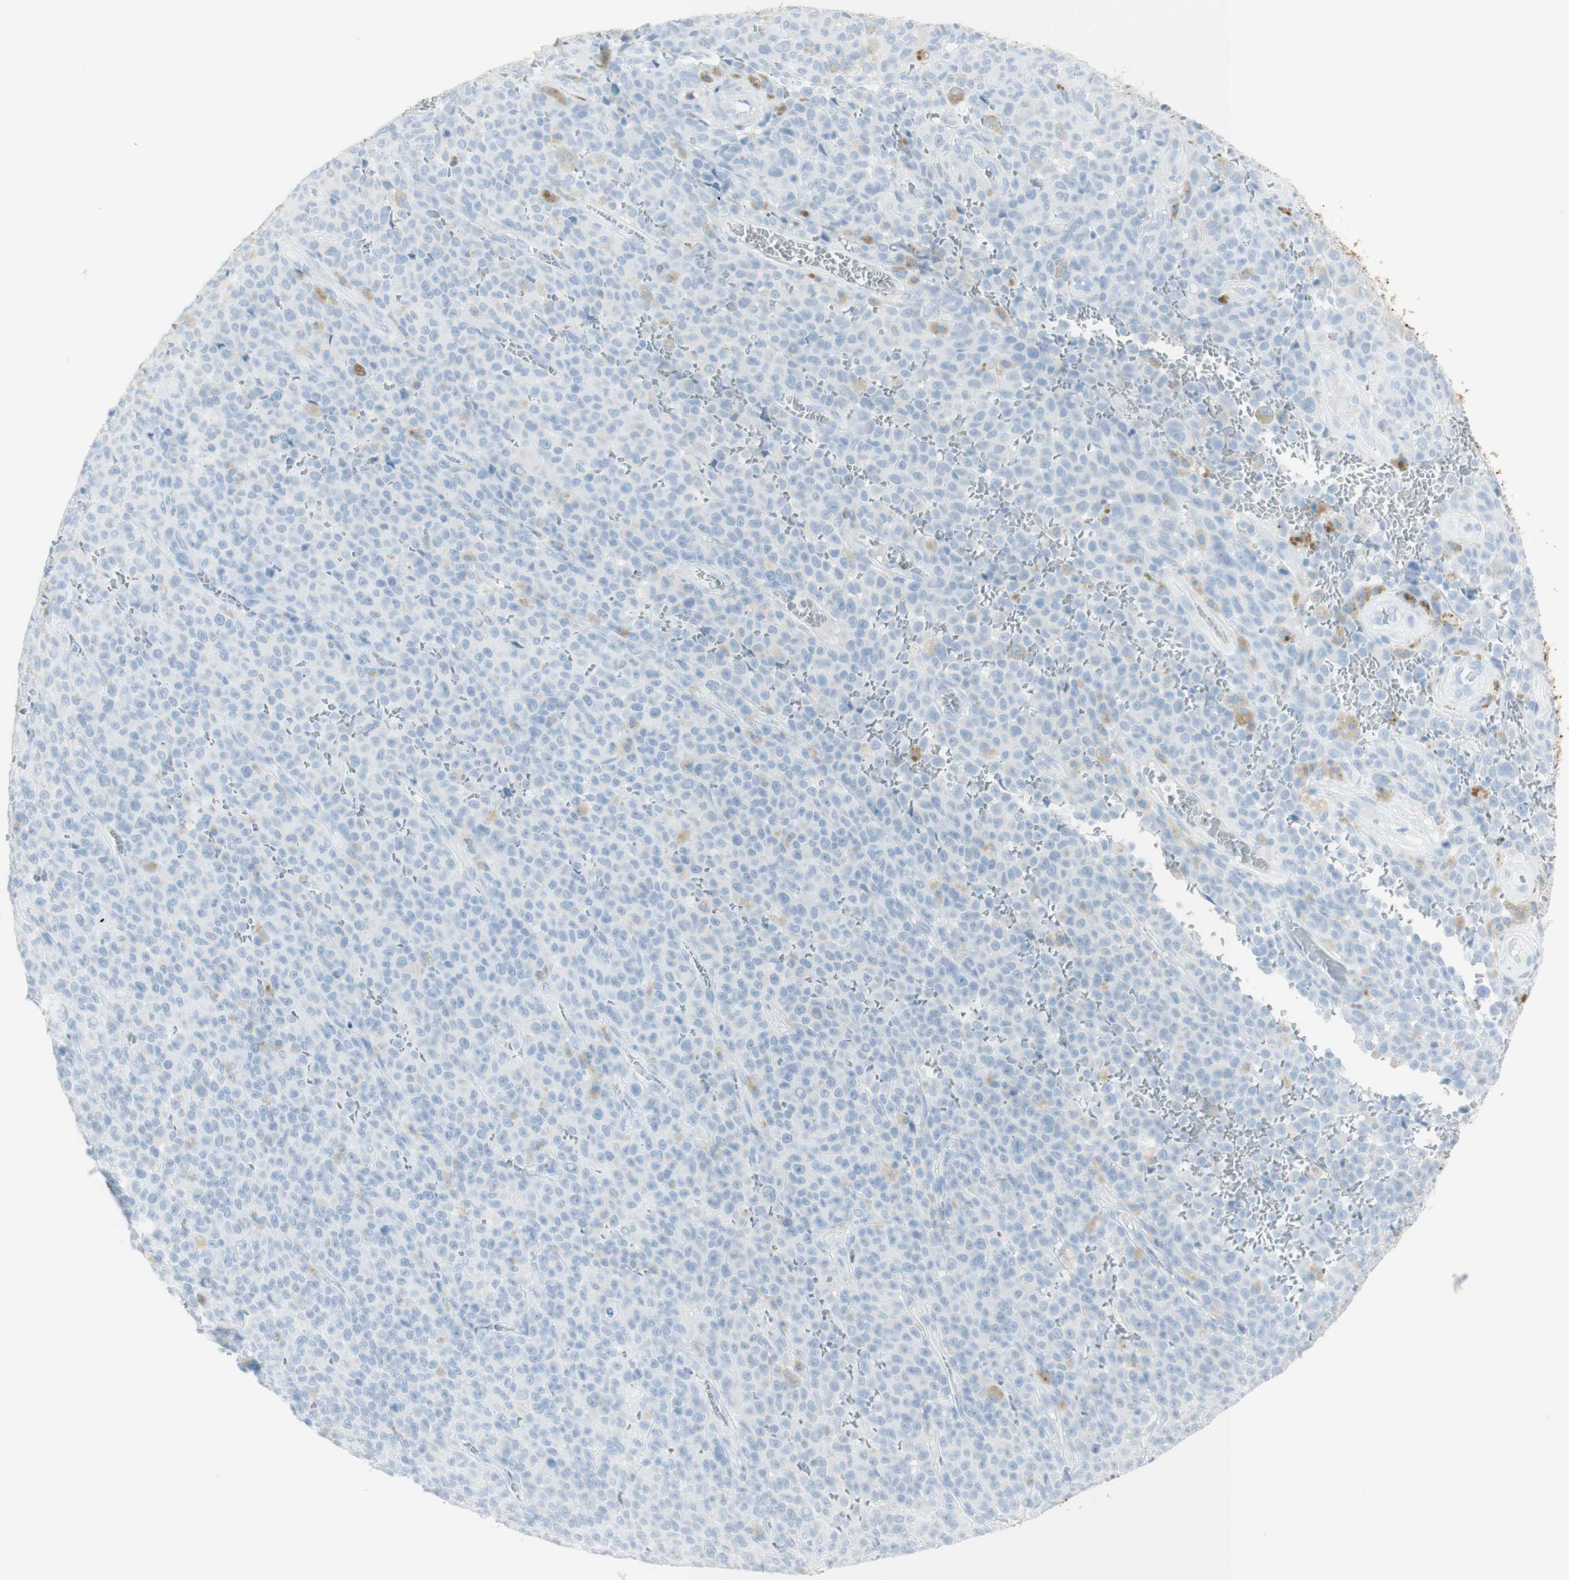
{"staining": {"intensity": "negative", "quantity": "none", "location": "none"}, "tissue": "melanoma", "cell_type": "Tumor cells", "image_type": "cancer", "snomed": [{"axis": "morphology", "description": "Malignant melanoma, NOS"}, {"axis": "topography", "description": "Skin"}], "caption": "This image is of melanoma stained with IHC to label a protein in brown with the nuclei are counter-stained blue. There is no expression in tumor cells.", "gene": "NAPSA", "patient": {"sex": "female", "age": 82}}